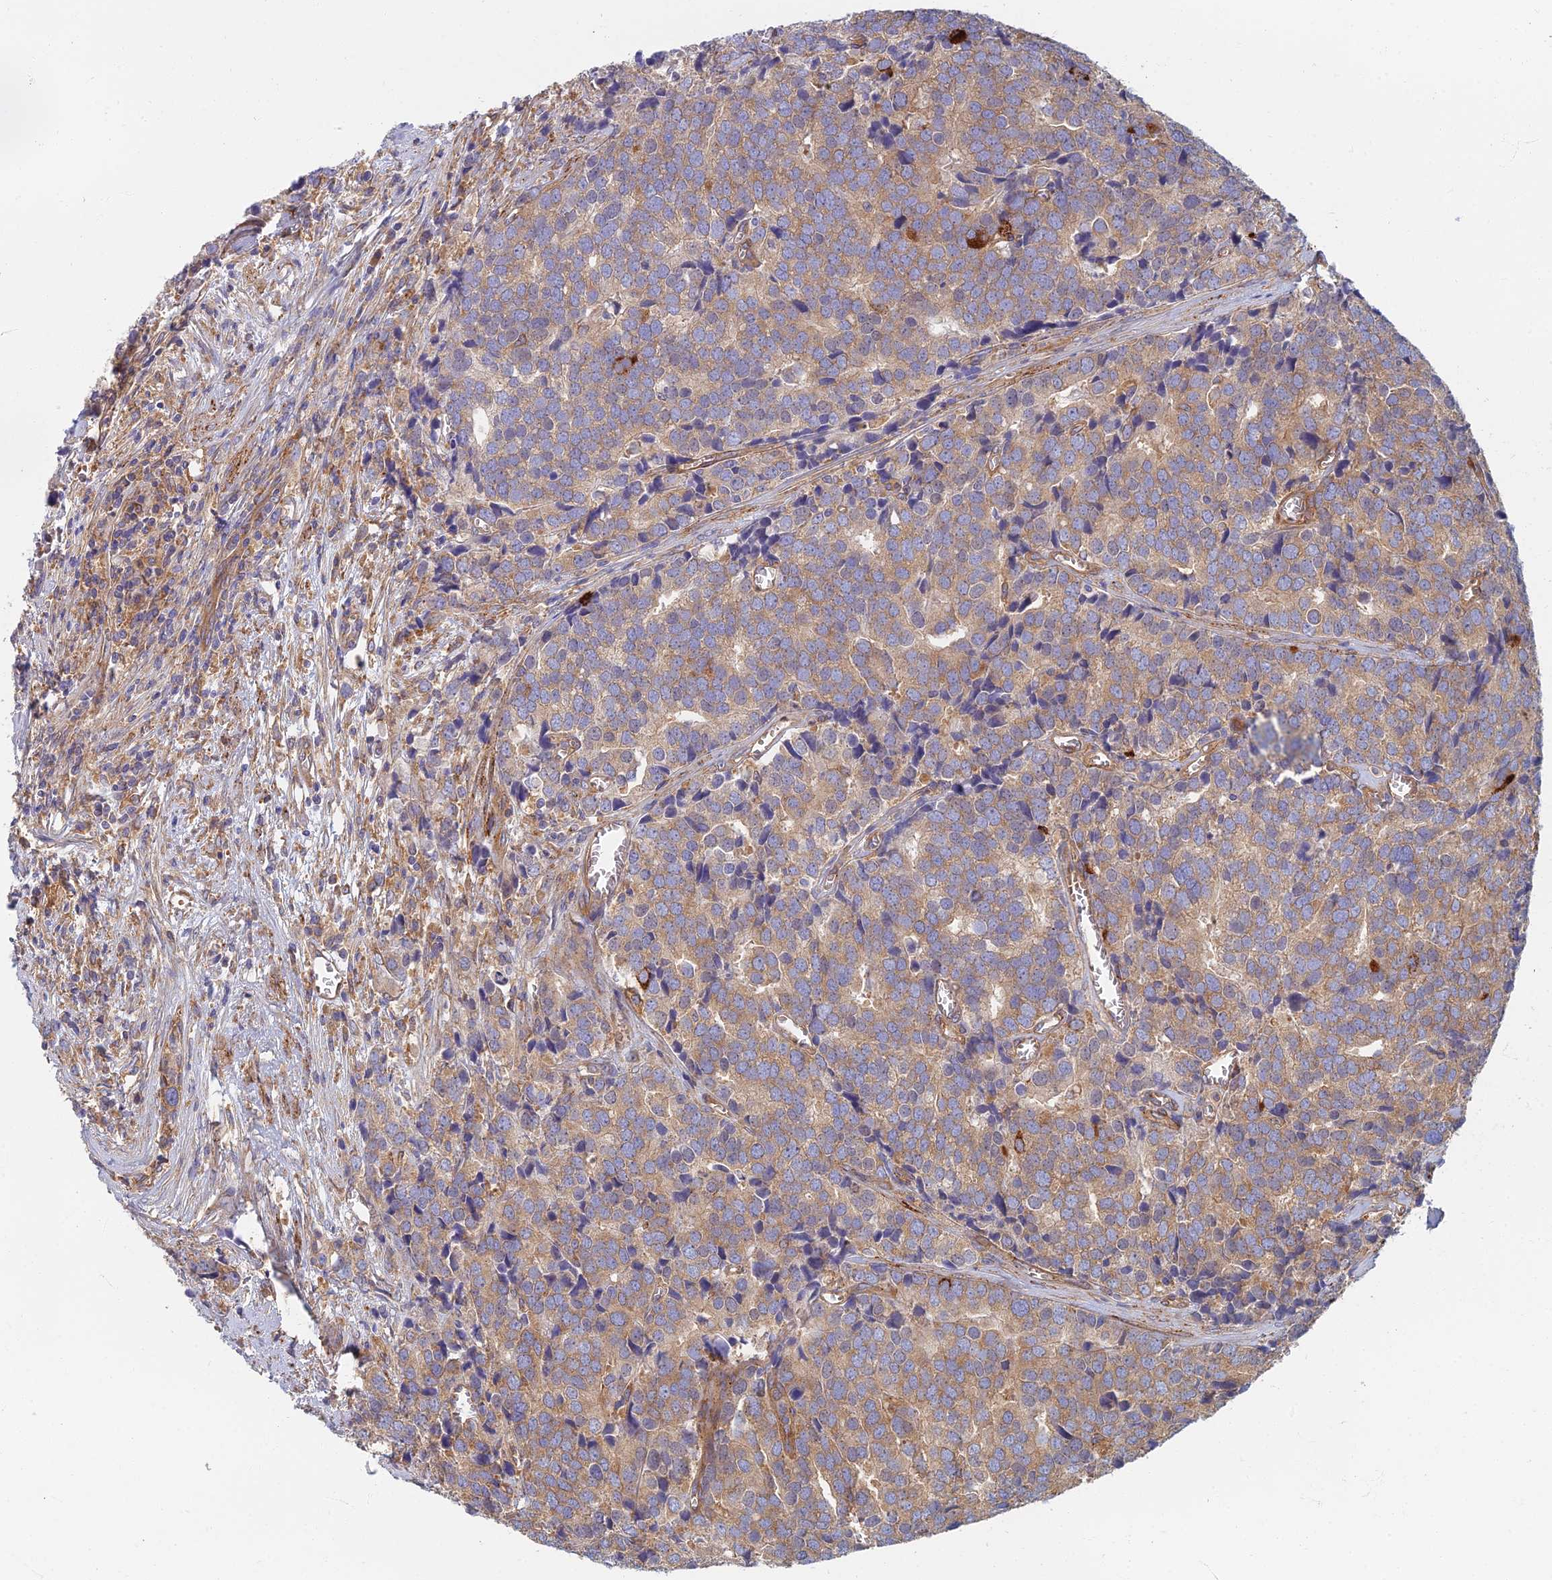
{"staining": {"intensity": "moderate", "quantity": ">75%", "location": "cytoplasmic/membranous"}, "tissue": "prostate cancer", "cell_type": "Tumor cells", "image_type": "cancer", "snomed": [{"axis": "morphology", "description": "Adenocarcinoma, High grade"}, {"axis": "topography", "description": "Prostate"}], "caption": "A photomicrograph of prostate cancer stained for a protein displays moderate cytoplasmic/membranous brown staining in tumor cells.", "gene": "RBSN", "patient": {"sex": "male", "age": 71}}